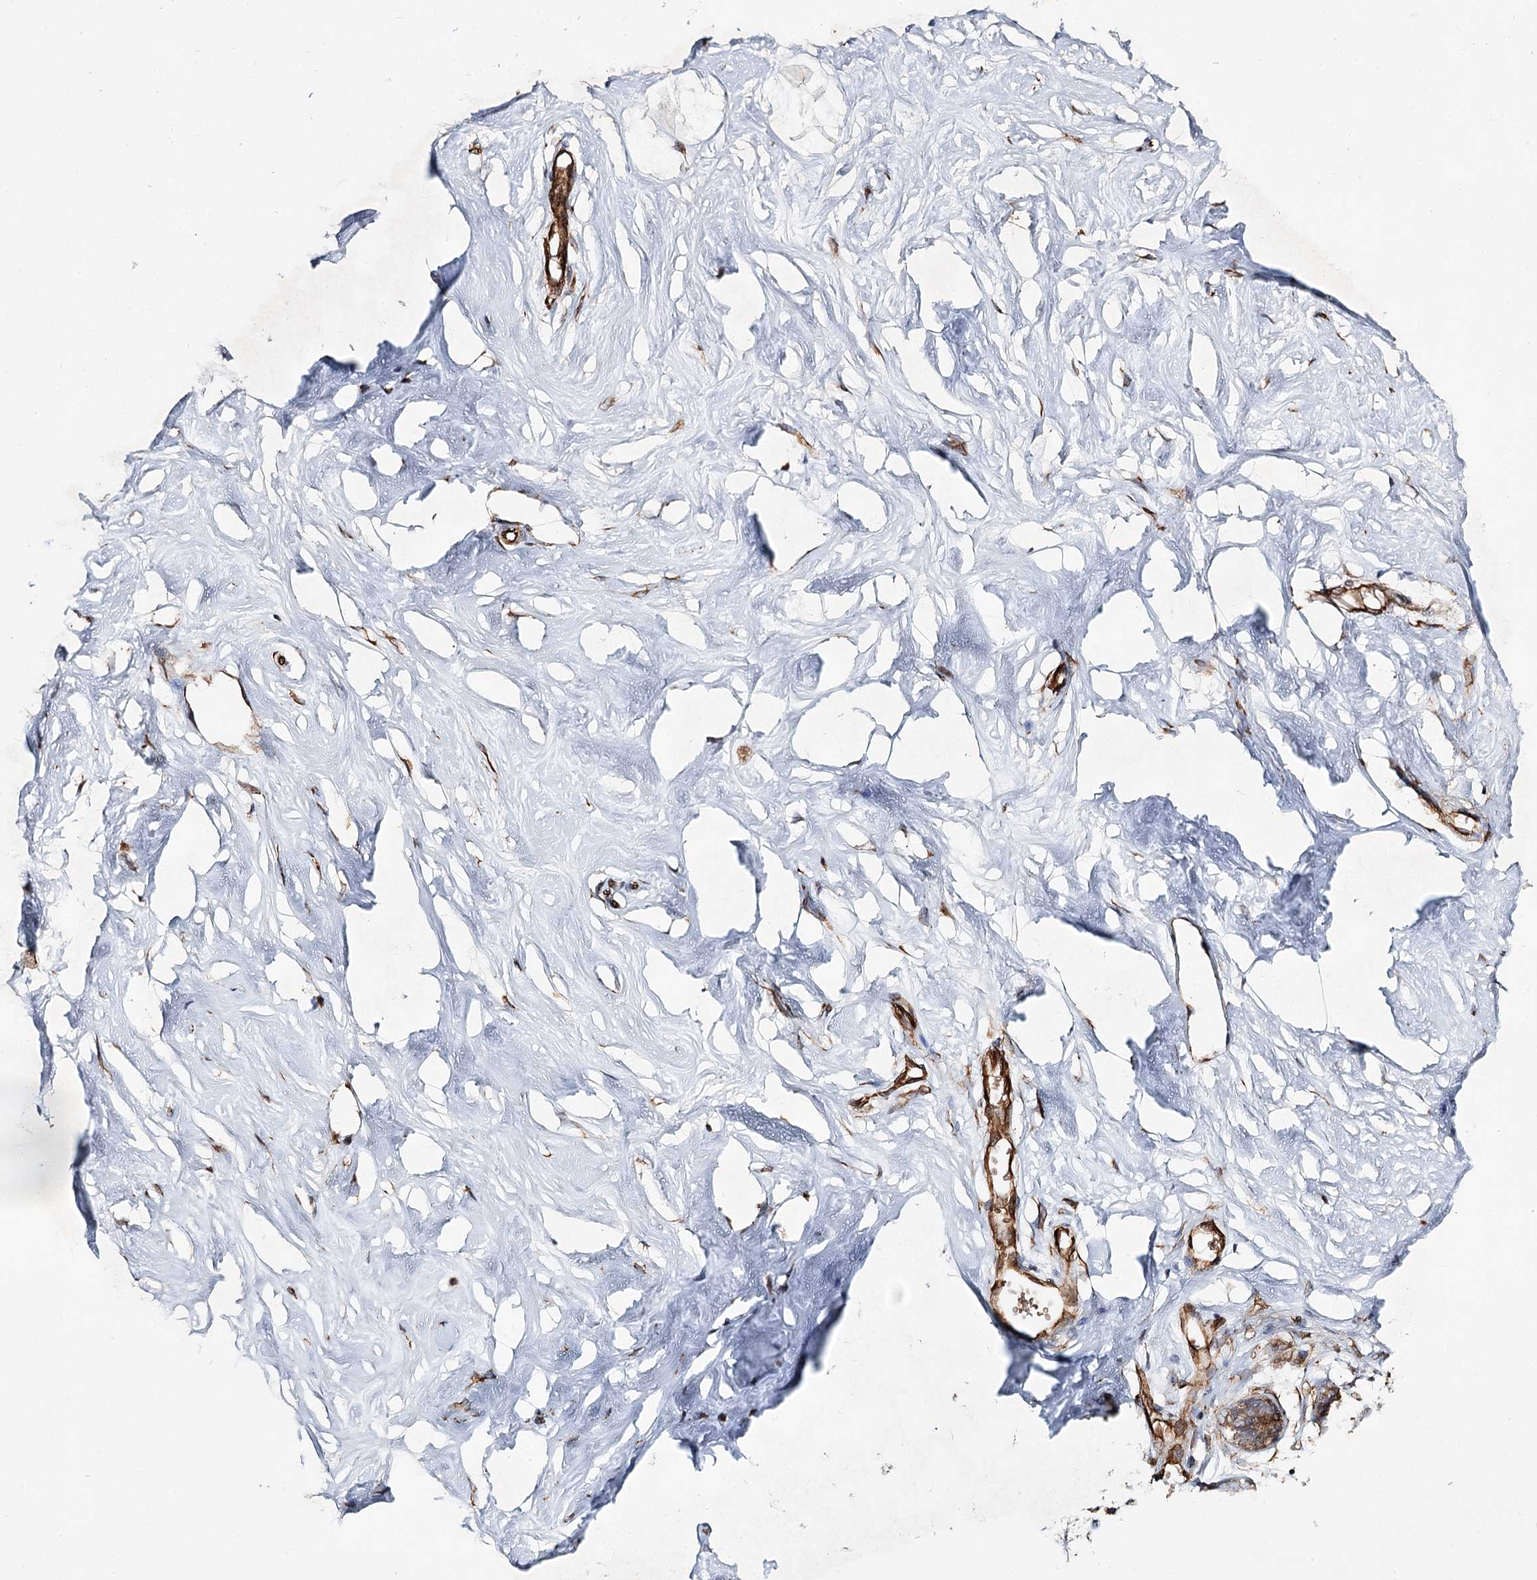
{"staining": {"intensity": "weak", "quantity": "25%-75%", "location": "cytoplasmic/membranous"}, "tissue": "breast", "cell_type": "Adipocytes", "image_type": "normal", "snomed": [{"axis": "morphology", "description": "Normal tissue, NOS"}, {"axis": "morphology", "description": "Adenoma, NOS"}, {"axis": "topography", "description": "Breast"}], "caption": "Adipocytes display weak cytoplasmic/membranous staining in approximately 25%-75% of cells in normal breast.", "gene": "DPEP2", "patient": {"sex": "female", "age": 23}}